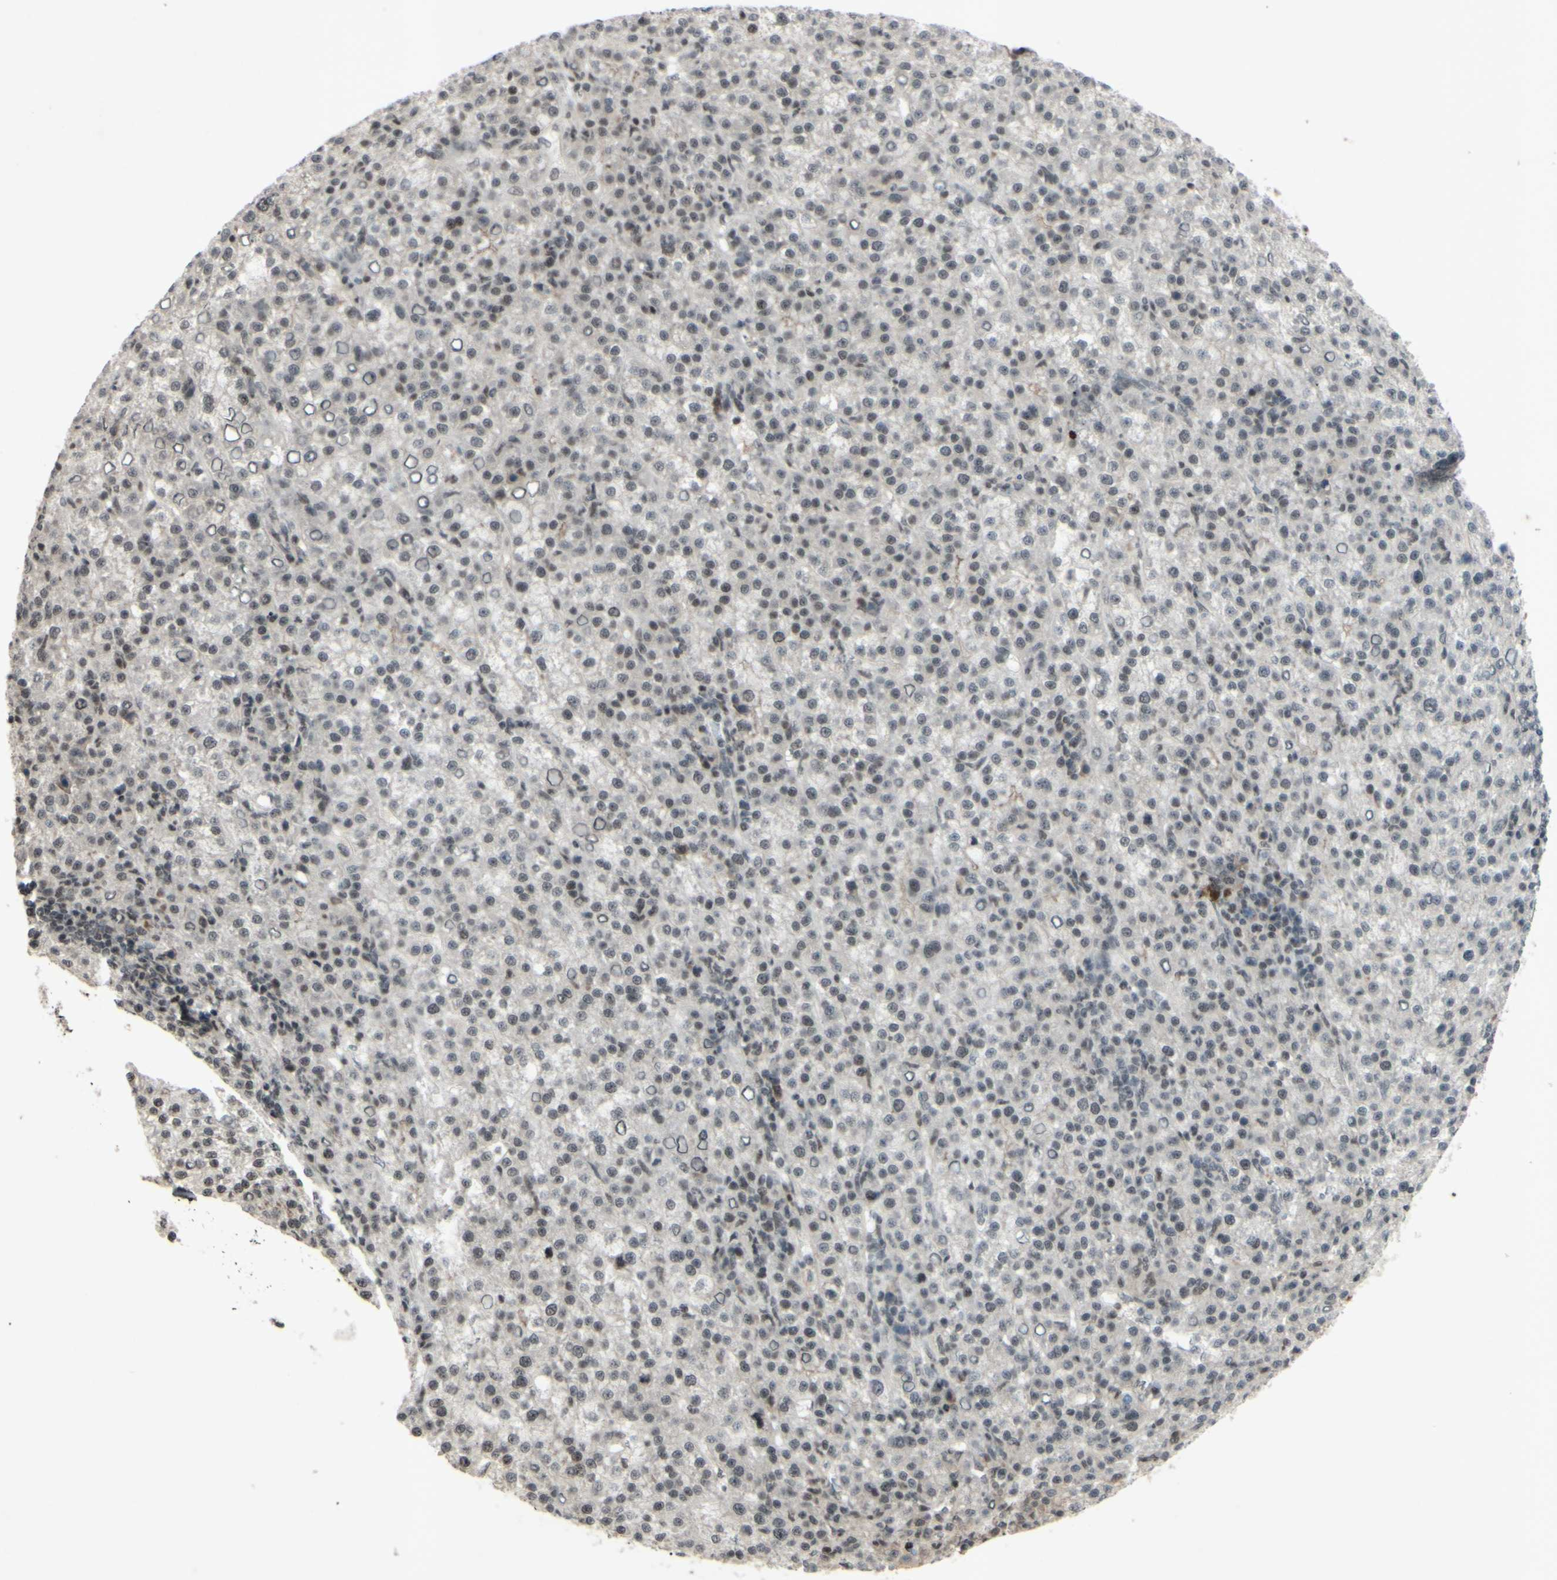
{"staining": {"intensity": "weak", "quantity": "25%-75%", "location": "nuclear"}, "tissue": "liver cancer", "cell_type": "Tumor cells", "image_type": "cancer", "snomed": [{"axis": "morphology", "description": "Carcinoma, Hepatocellular, NOS"}, {"axis": "topography", "description": "Liver"}], "caption": "IHC of human liver cancer reveals low levels of weak nuclear staining in approximately 25%-75% of tumor cells.", "gene": "SNW1", "patient": {"sex": "female", "age": 58}}